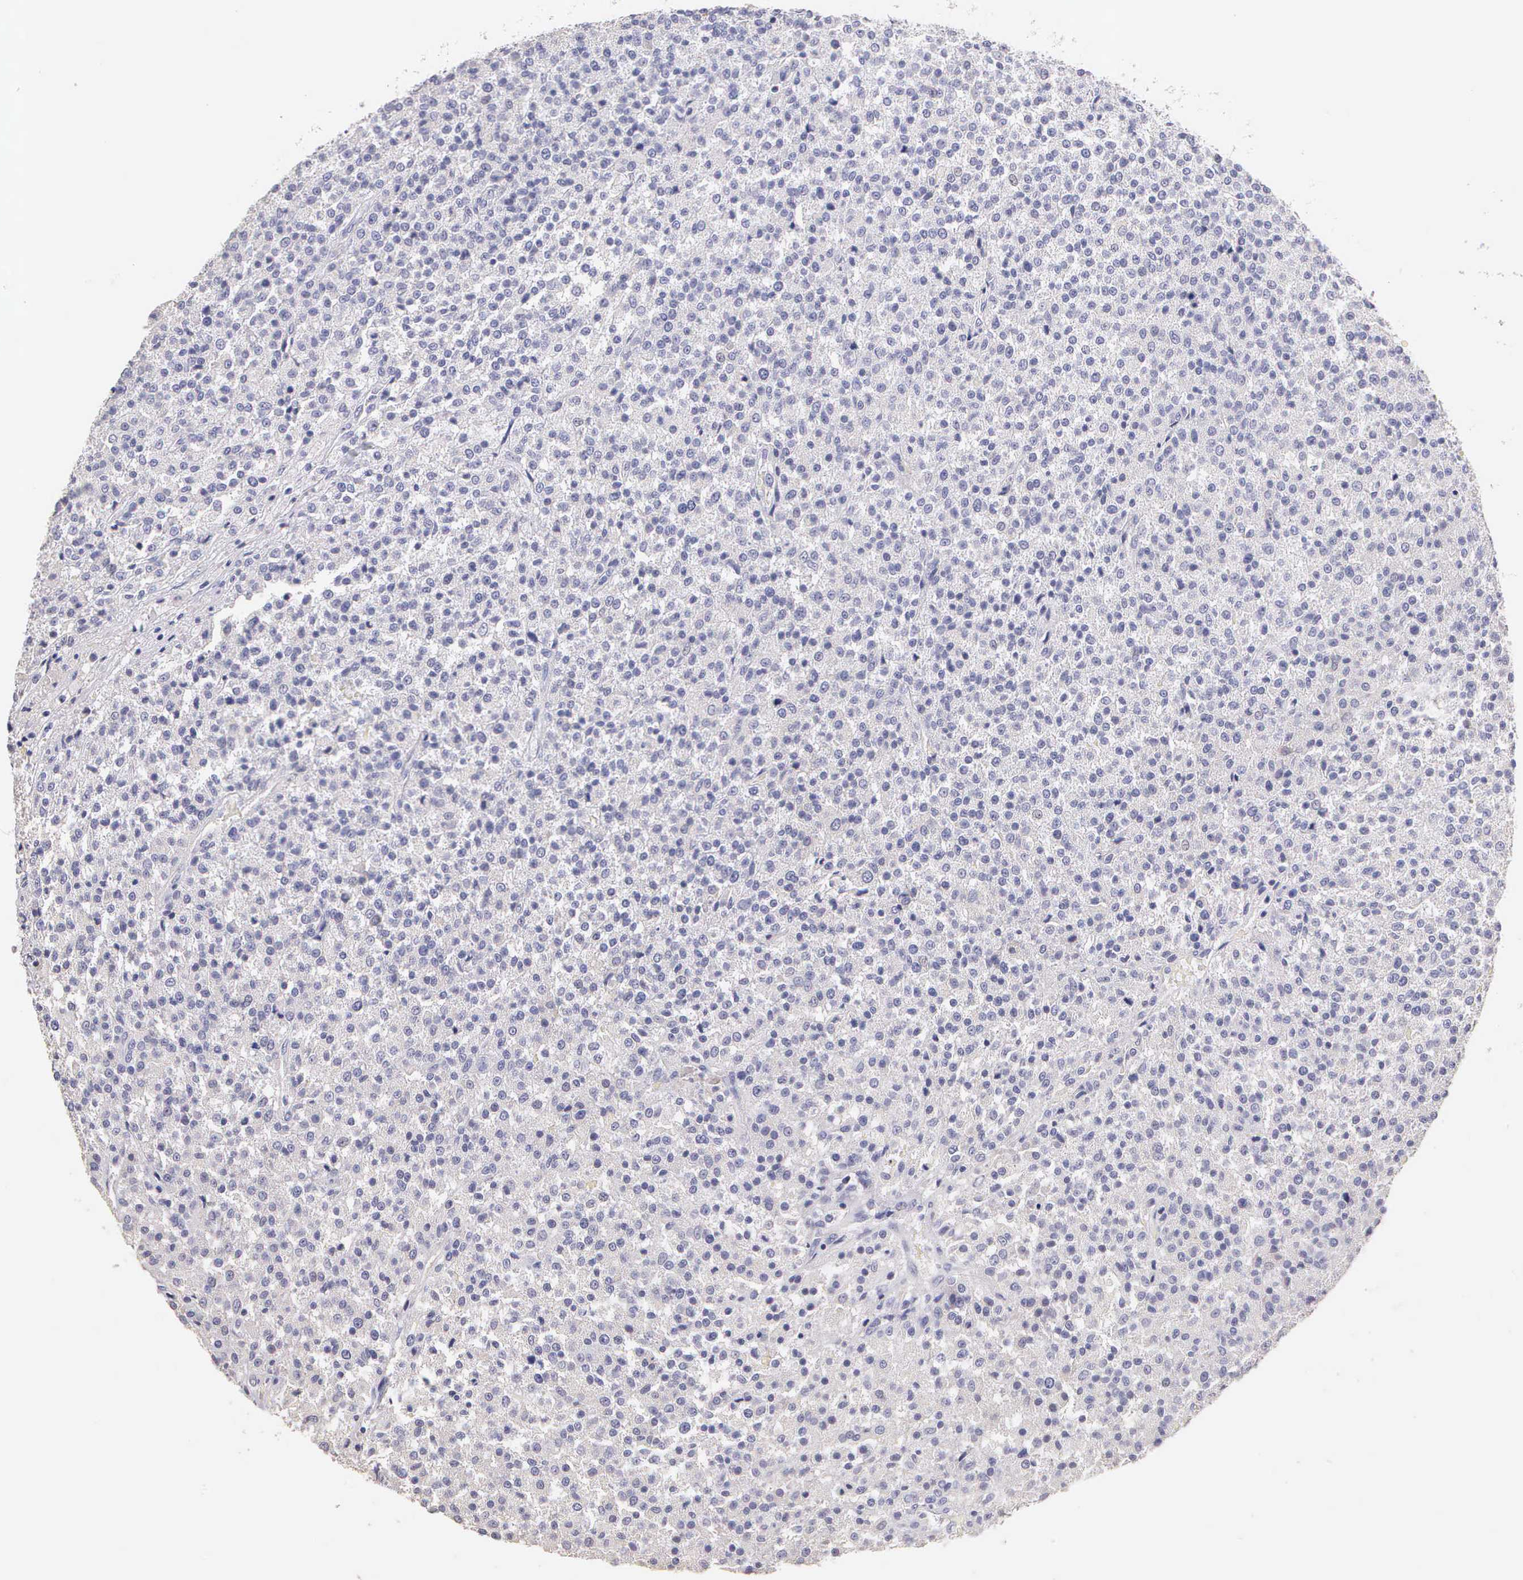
{"staining": {"intensity": "negative", "quantity": "none", "location": "none"}, "tissue": "testis cancer", "cell_type": "Tumor cells", "image_type": "cancer", "snomed": [{"axis": "morphology", "description": "Seminoma, NOS"}, {"axis": "topography", "description": "Testis"}], "caption": "The immunohistochemistry photomicrograph has no significant staining in tumor cells of testis seminoma tissue.", "gene": "ESR1", "patient": {"sex": "male", "age": 59}}